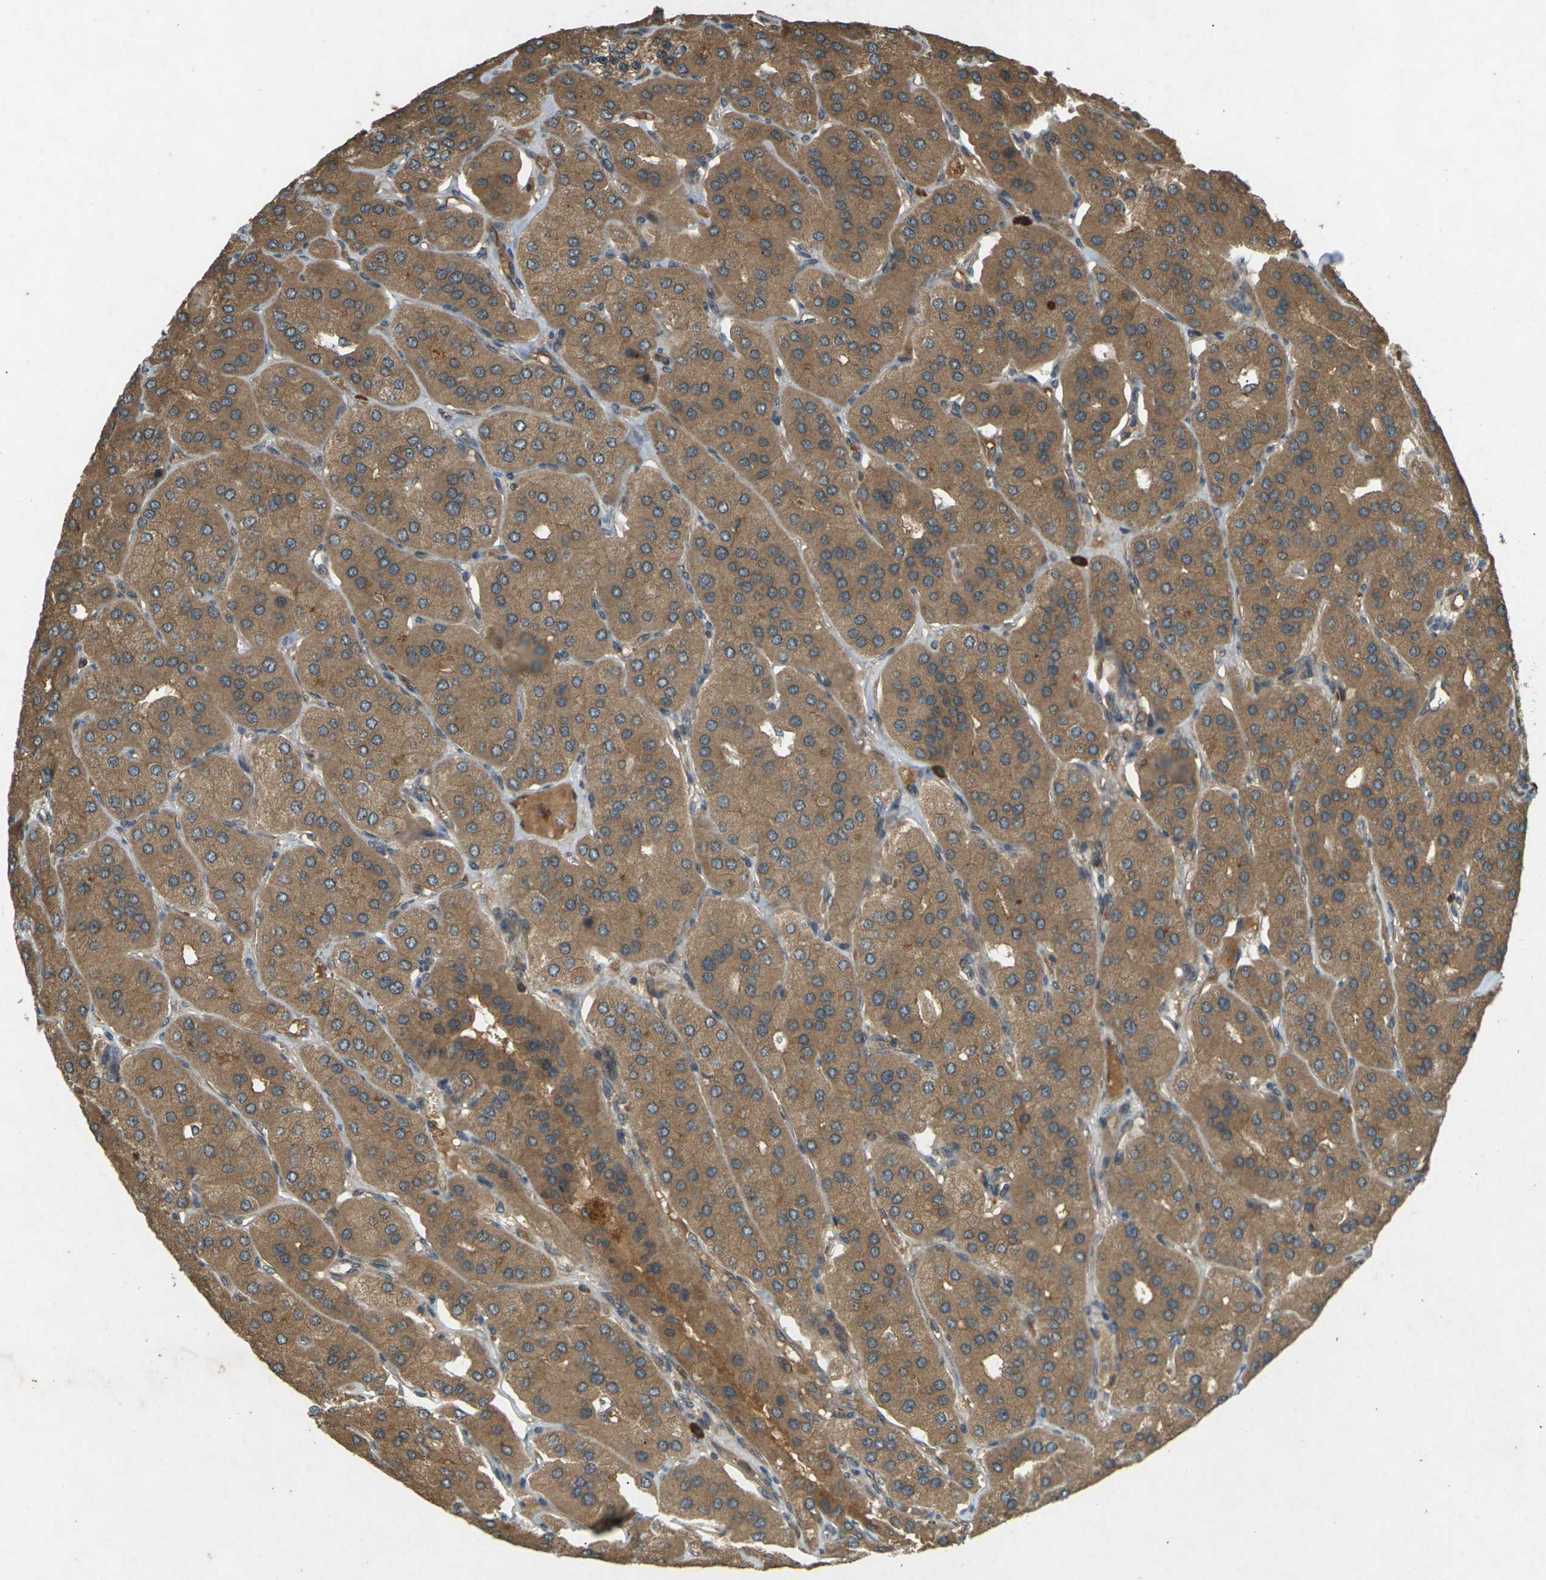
{"staining": {"intensity": "strong", "quantity": ">75%", "location": "cytoplasmic/membranous"}, "tissue": "parathyroid gland", "cell_type": "Glandular cells", "image_type": "normal", "snomed": [{"axis": "morphology", "description": "Normal tissue, NOS"}, {"axis": "morphology", "description": "Adenoma, NOS"}, {"axis": "topography", "description": "Parathyroid gland"}], "caption": "Normal parathyroid gland was stained to show a protein in brown. There is high levels of strong cytoplasmic/membranous positivity in about >75% of glandular cells.", "gene": "TAP1", "patient": {"sex": "female", "age": 86}}